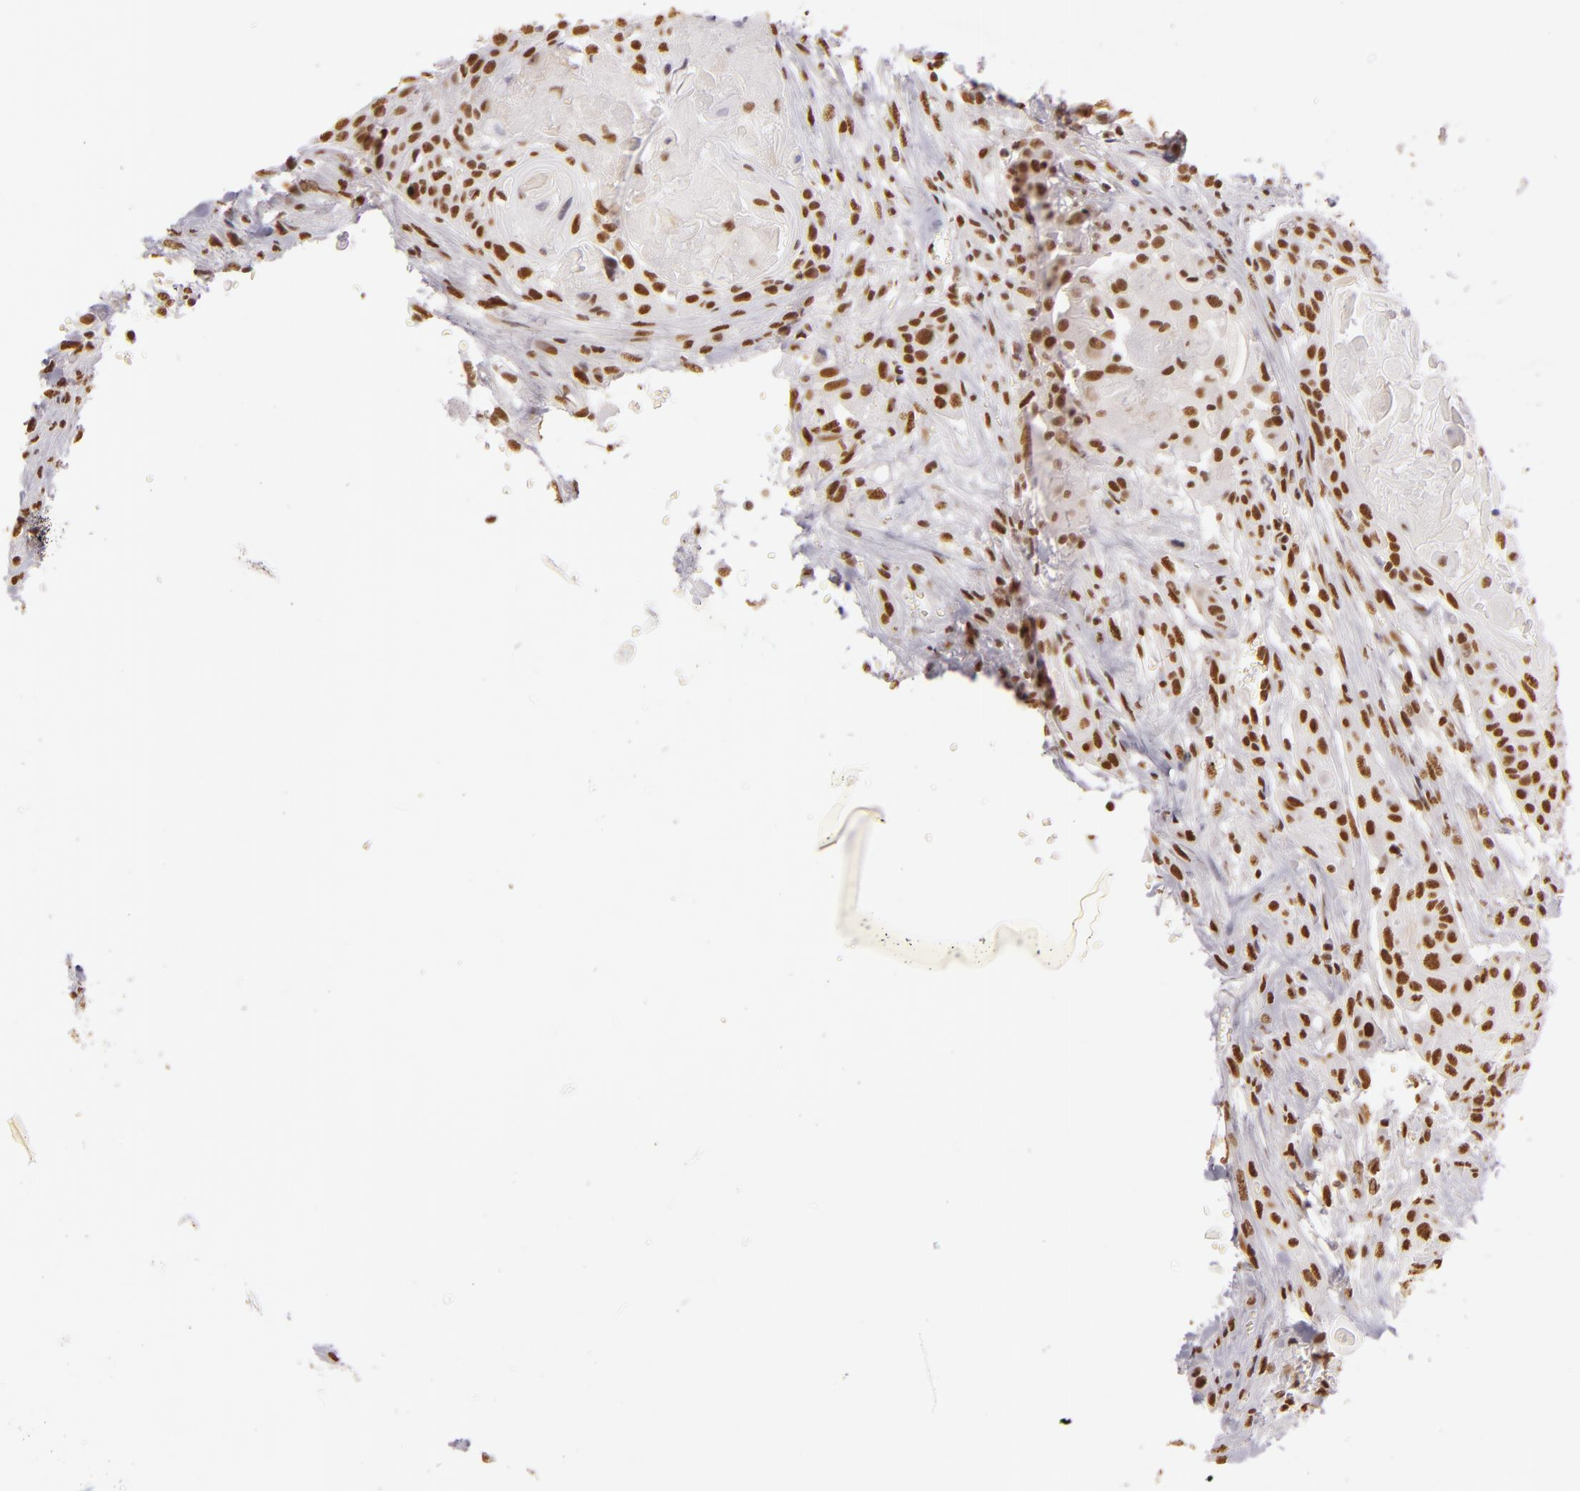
{"staining": {"intensity": "moderate", "quantity": ">75%", "location": "nuclear"}, "tissue": "head and neck cancer", "cell_type": "Tumor cells", "image_type": "cancer", "snomed": [{"axis": "morphology", "description": "Squamous cell carcinoma, NOS"}, {"axis": "morphology", "description": "Squamous cell carcinoma, metastatic, NOS"}, {"axis": "topography", "description": "Lymph node"}, {"axis": "topography", "description": "Salivary gland"}, {"axis": "topography", "description": "Head-Neck"}], "caption": "An image showing moderate nuclear positivity in approximately >75% of tumor cells in head and neck squamous cell carcinoma, as visualized by brown immunohistochemical staining.", "gene": "PAPOLA", "patient": {"sex": "female", "age": 74}}